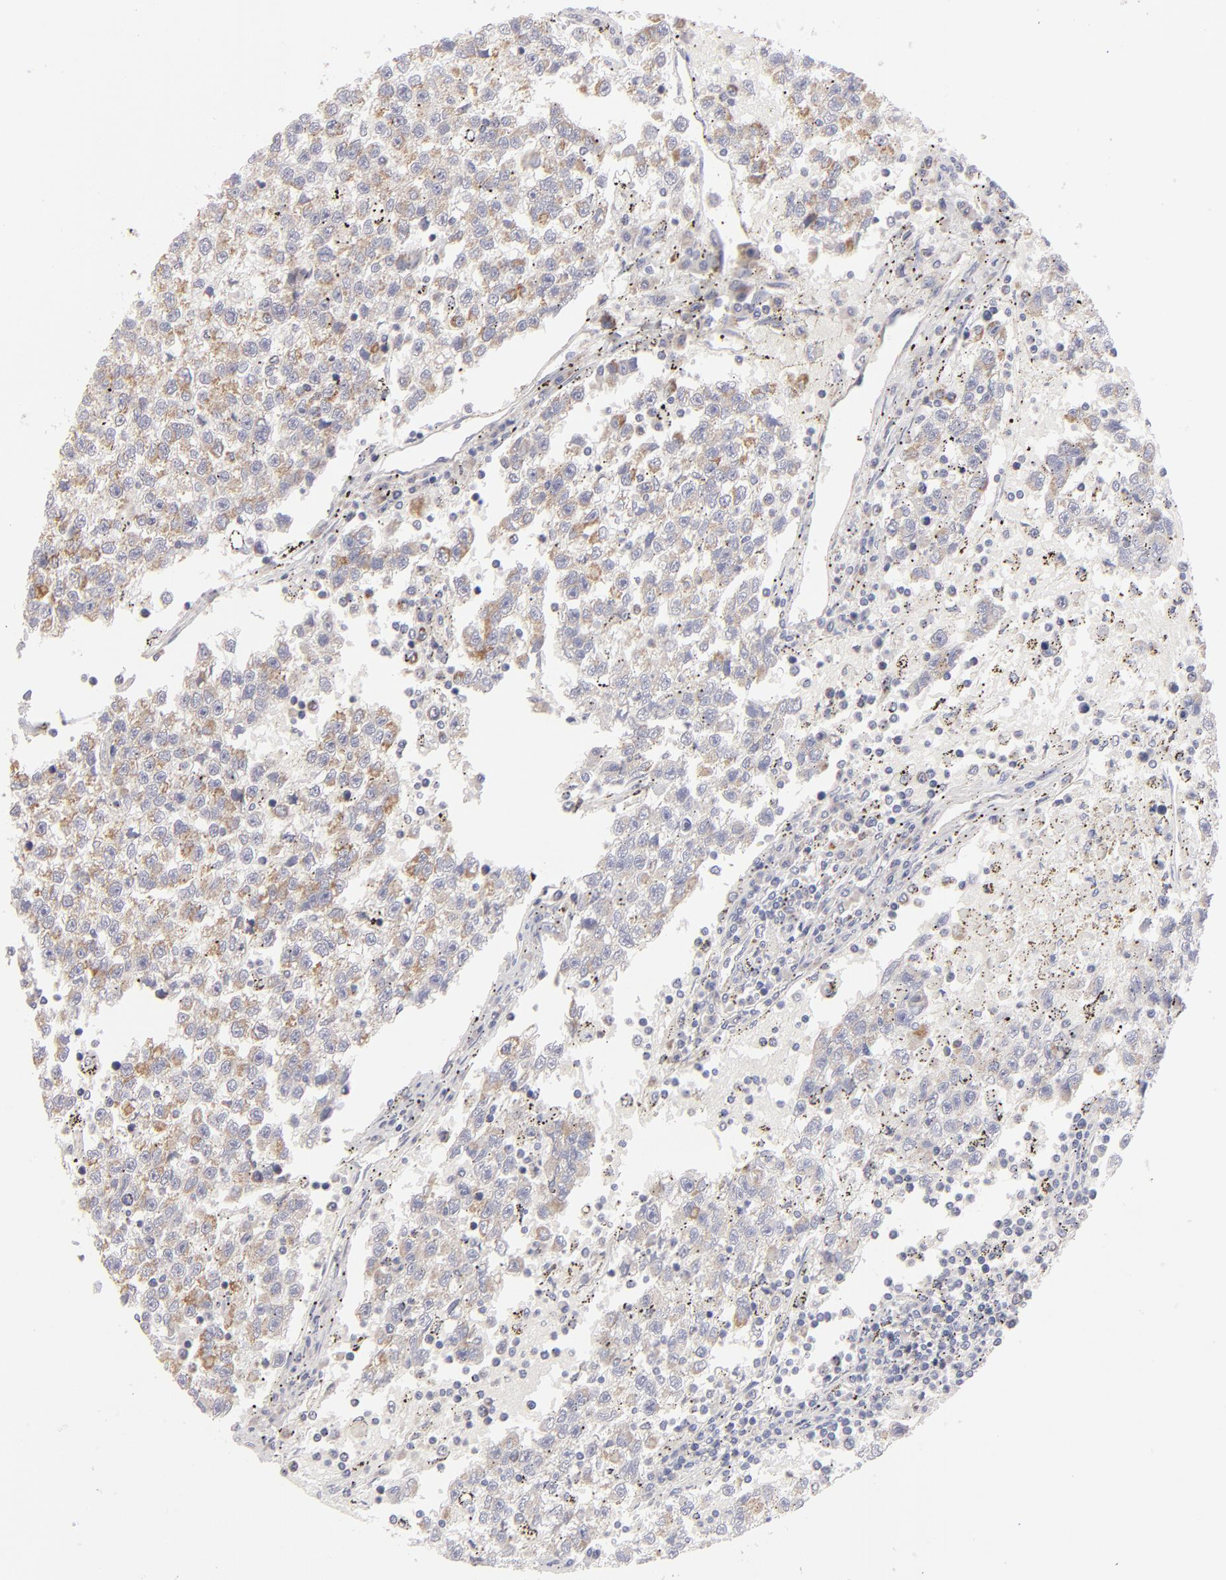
{"staining": {"intensity": "moderate", "quantity": ">75%", "location": "cytoplasmic/membranous"}, "tissue": "testis cancer", "cell_type": "Tumor cells", "image_type": "cancer", "snomed": [{"axis": "morphology", "description": "Seminoma, NOS"}, {"axis": "topography", "description": "Testis"}], "caption": "Protein staining of testis cancer (seminoma) tissue exhibits moderate cytoplasmic/membranous staining in about >75% of tumor cells.", "gene": "HCCS", "patient": {"sex": "male", "age": 35}}